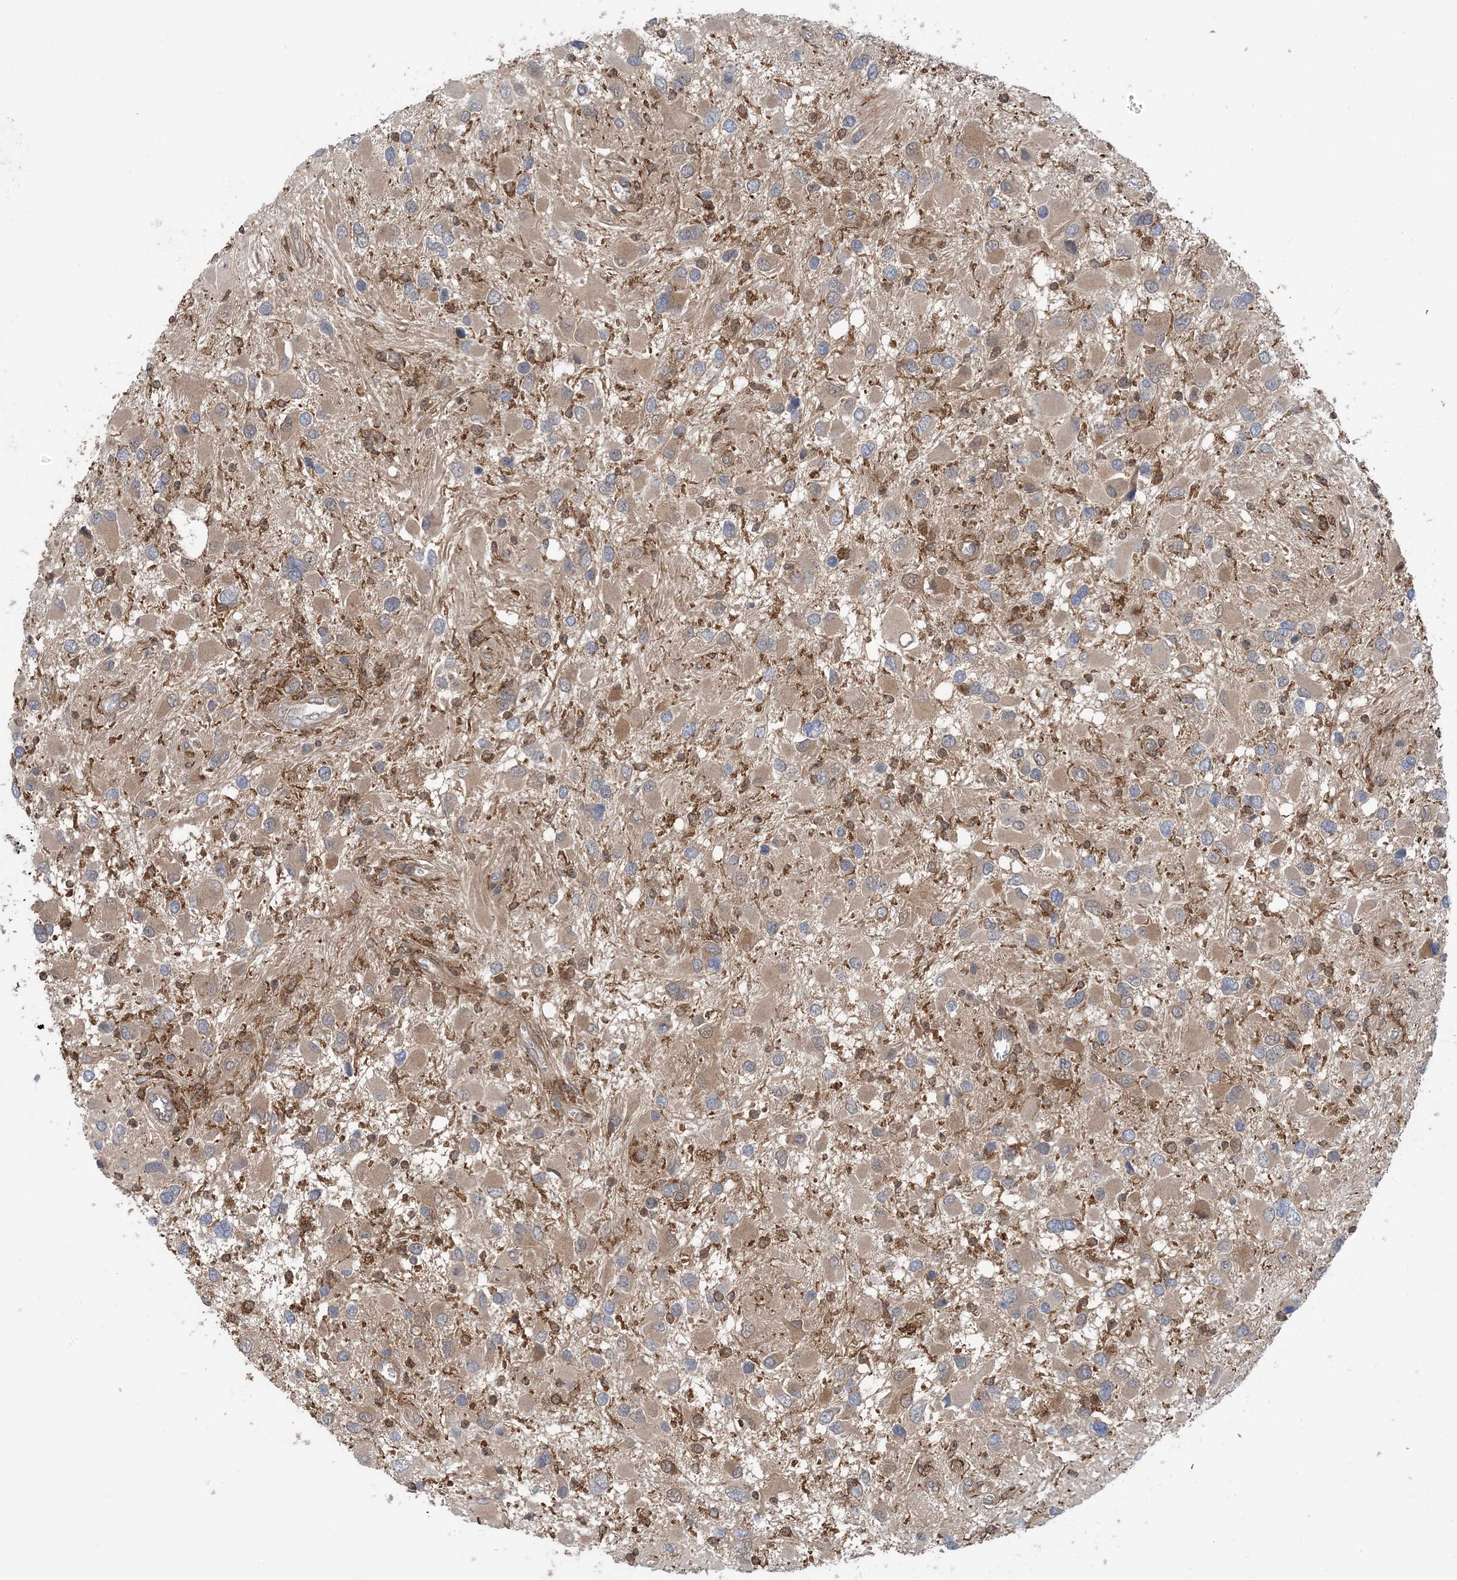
{"staining": {"intensity": "weak", "quantity": "25%-75%", "location": "cytoplasmic/membranous"}, "tissue": "glioma", "cell_type": "Tumor cells", "image_type": "cancer", "snomed": [{"axis": "morphology", "description": "Glioma, malignant, High grade"}, {"axis": "topography", "description": "Brain"}], "caption": "DAB (3,3'-diaminobenzidine) immunohistochemical staining of human malignant glioma (high-grade) reveals weak cytoplasmic/membranous protein staining in approximately 25%-75% of tumor cells. Using DAB (3,3'-diaminobenzidine) (brown) and hematoxylin (blue) stains, captured at high magnification using brightfield microscopy.", "gene": "HS1BP3", "patient": {"sex": "male", "age": 53}}